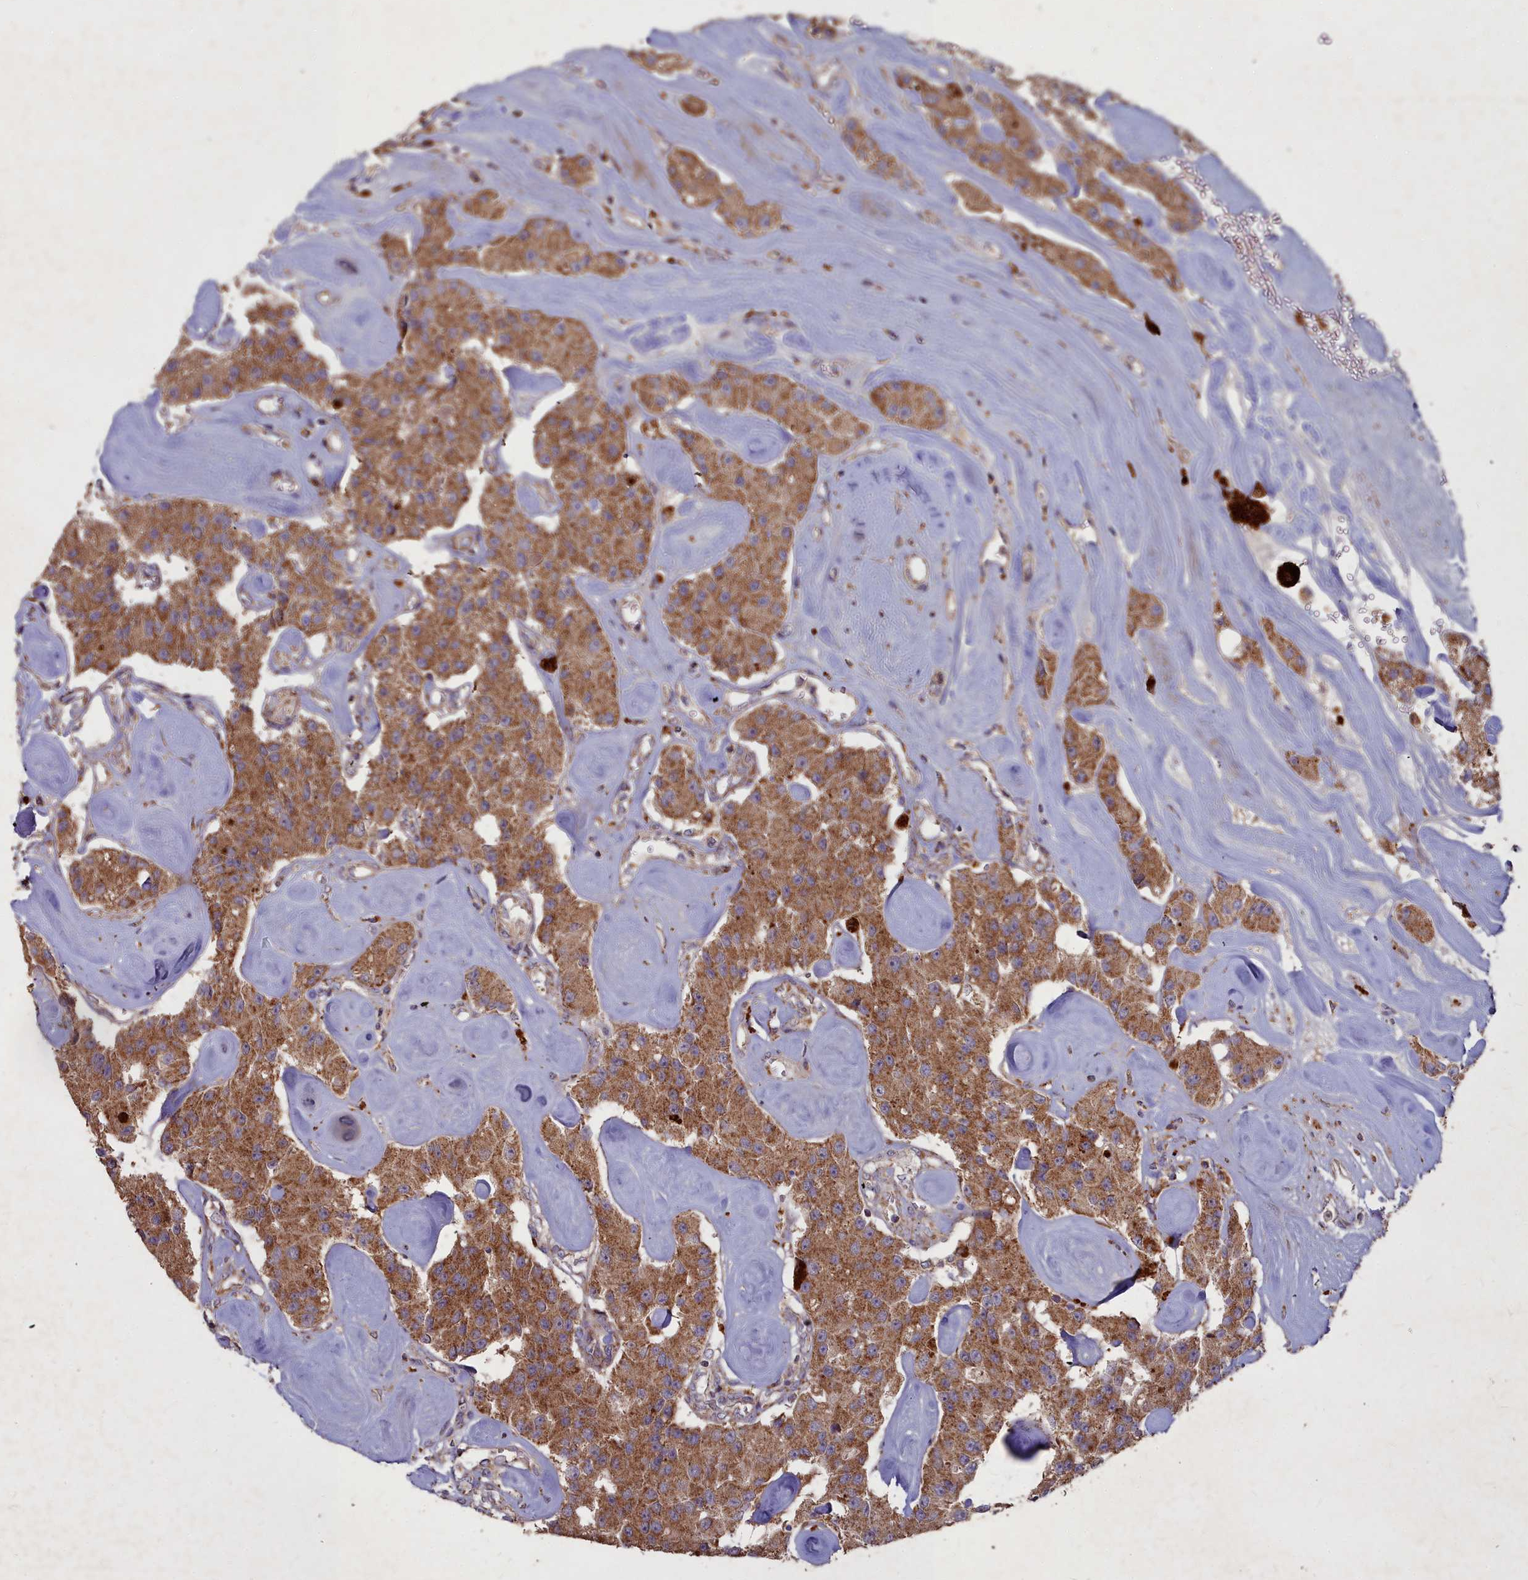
{"staining": {"intensity": "moderate", "quantity": ">75%", "location": "cytoplasmic/membranous"}, "tissue": "carcinoid", "cell_type": "Tumor cells", "image_type": "cancer", "snomed": [{"axis": "morphology", "description": "Carcinoid, malignant, NOS"}, {"axis": "topography", "description": "Pancreas"}], "caption": "An image showing moderate cytoplasmic/membranous expression in about >75% of tumor cells in malignant carcinoid, as visualized by brown immunohistochemical staining.", "gene": "COX11", "patient": {"sex": "male", "age": 41}}